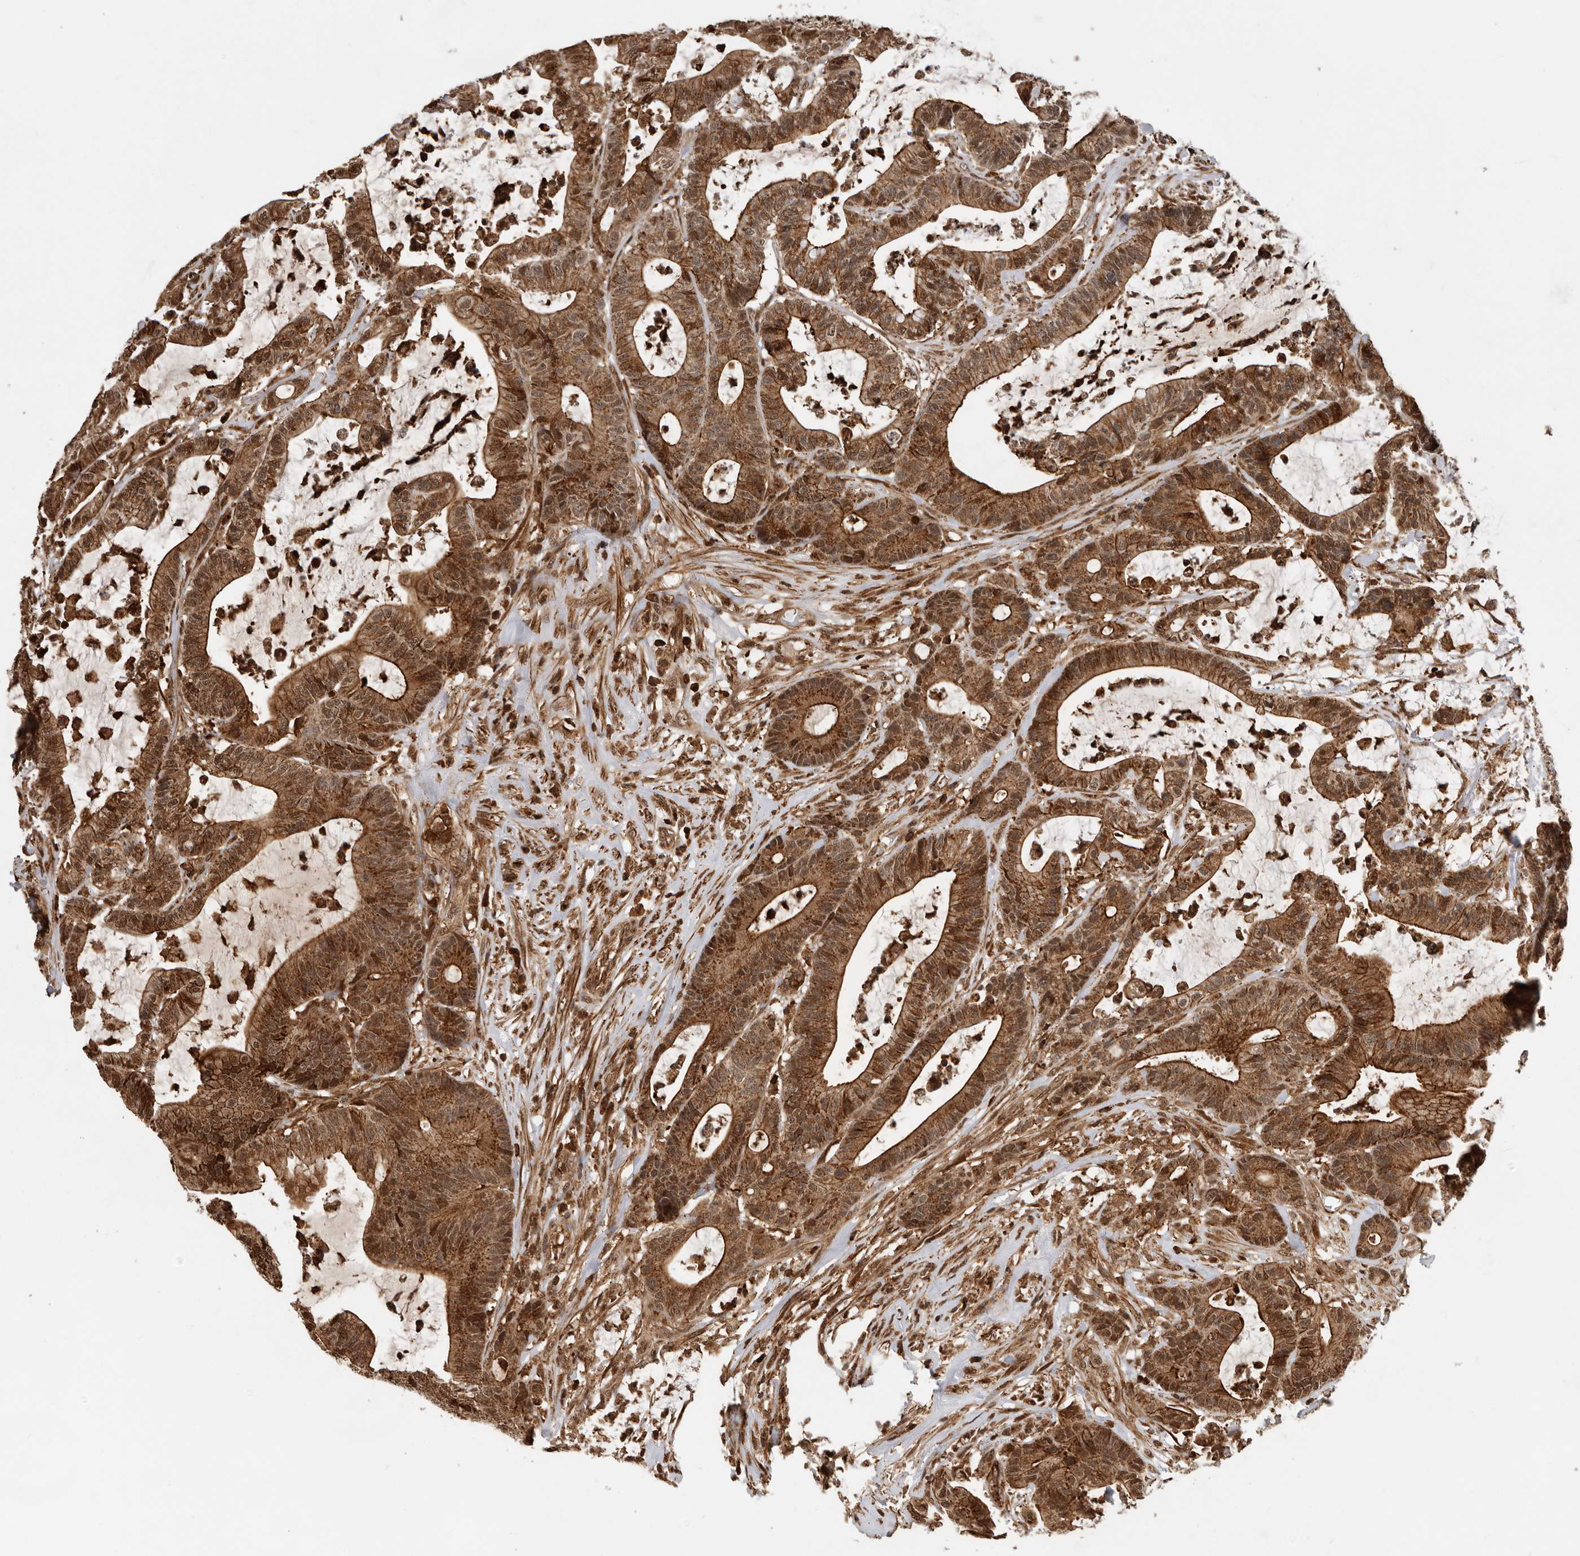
{"staining": {"intensity": "strong", "quantity": ">75%", "location": "cytoplasmic/membranous,nuclear"}, "tissue": "colorectal cancer", "cell_type": "Tumor cells", "image_type": "cancer", "snomed": [{"axis": "morphology", "description": "Adenocarcinoma, NOS"}, {"axis": "topography", "description": "Colon"}], "caption": "Strong cytoplasmic/membranous and nuclear protein expression is present in about >75% of tumor cells in colorectal cancer (adenocarcinoma).", "gene": "RNF157", "patient": {"sex": "female", "age": 84}}